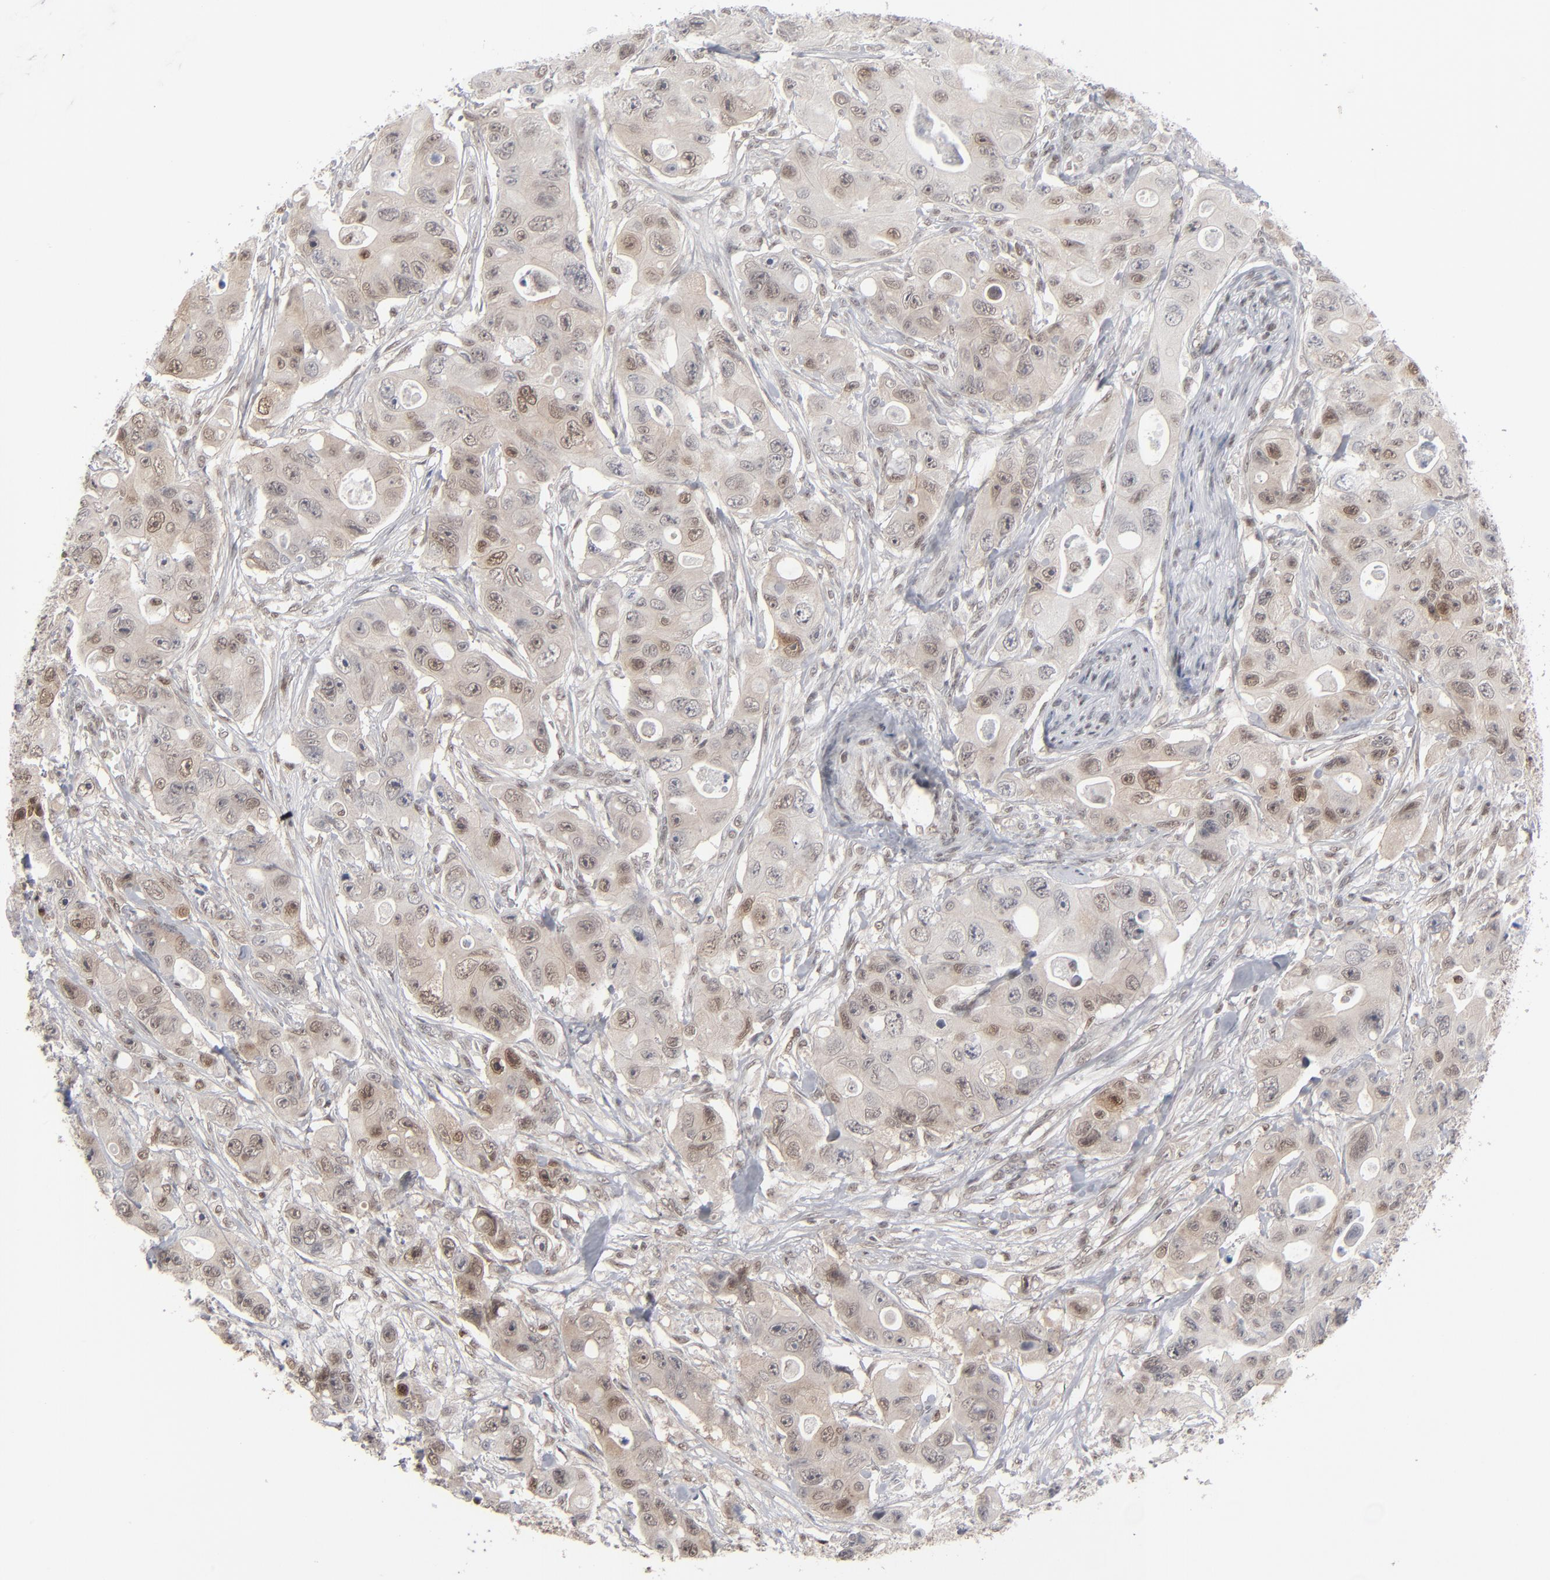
{"staining": {"intensity": "weak", "quantity": ">75%", "location": "cytoplasmic/membranous,nuclear"}, "tissue": "colorectal cancer", "cell_type": "Tumor cells", "image_type": "cancer", "snomed": [{"axis": "morphology", "description": "Adenocarcinoma, NOS"}, {"axis": "topography", "description": "Colon"}], "caption": "This is a histology image of immunohistochemistry (IHC) staining of adenocarcinoma (colorectal), which shows weak positivity in the cytoplasmic/membranous and nuclear of tumor cells.", "gene": "IRF9", "patient": {"sex": "female", "age": 46}}